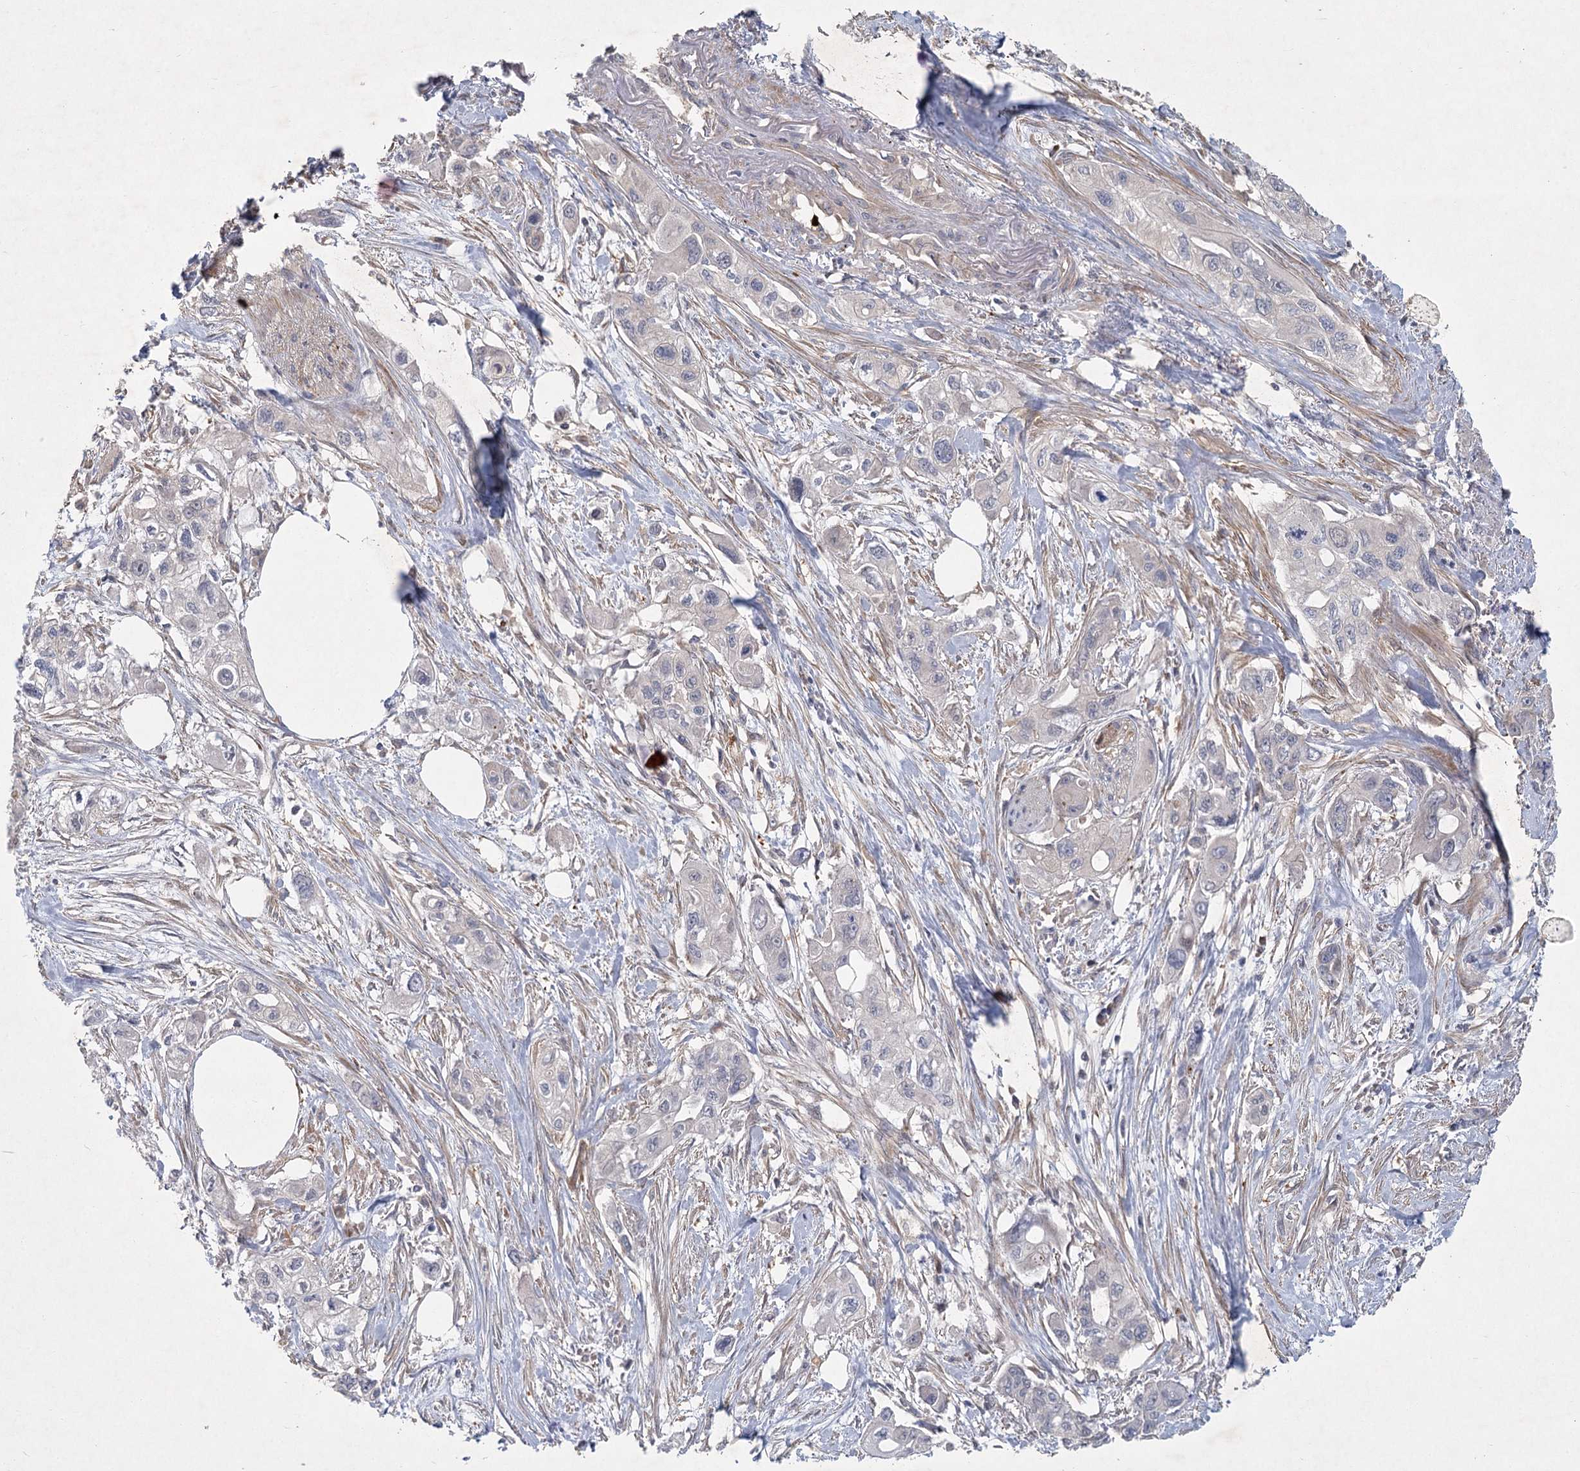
{"staining": {"intensity": "negative", "quantity": "none", "location": "none"}, "tissue": "pancreatic cancer", "cell_type": "Tumor cells", "image_type": "cancer", "snomed": [{"axis": "morphology", "description": "Adenocarcinoma, NOS"}, {"axis": "topography", "description": "Pancreas"}], "caption": "Tumor cells are negative for brown protein staining in pancreatic cancer (adenocarcinoma). (IHC, brightfield microscopy, high magnification).", "gene": "FAM110C", "patient": {"sex": "male", "age": 75}}